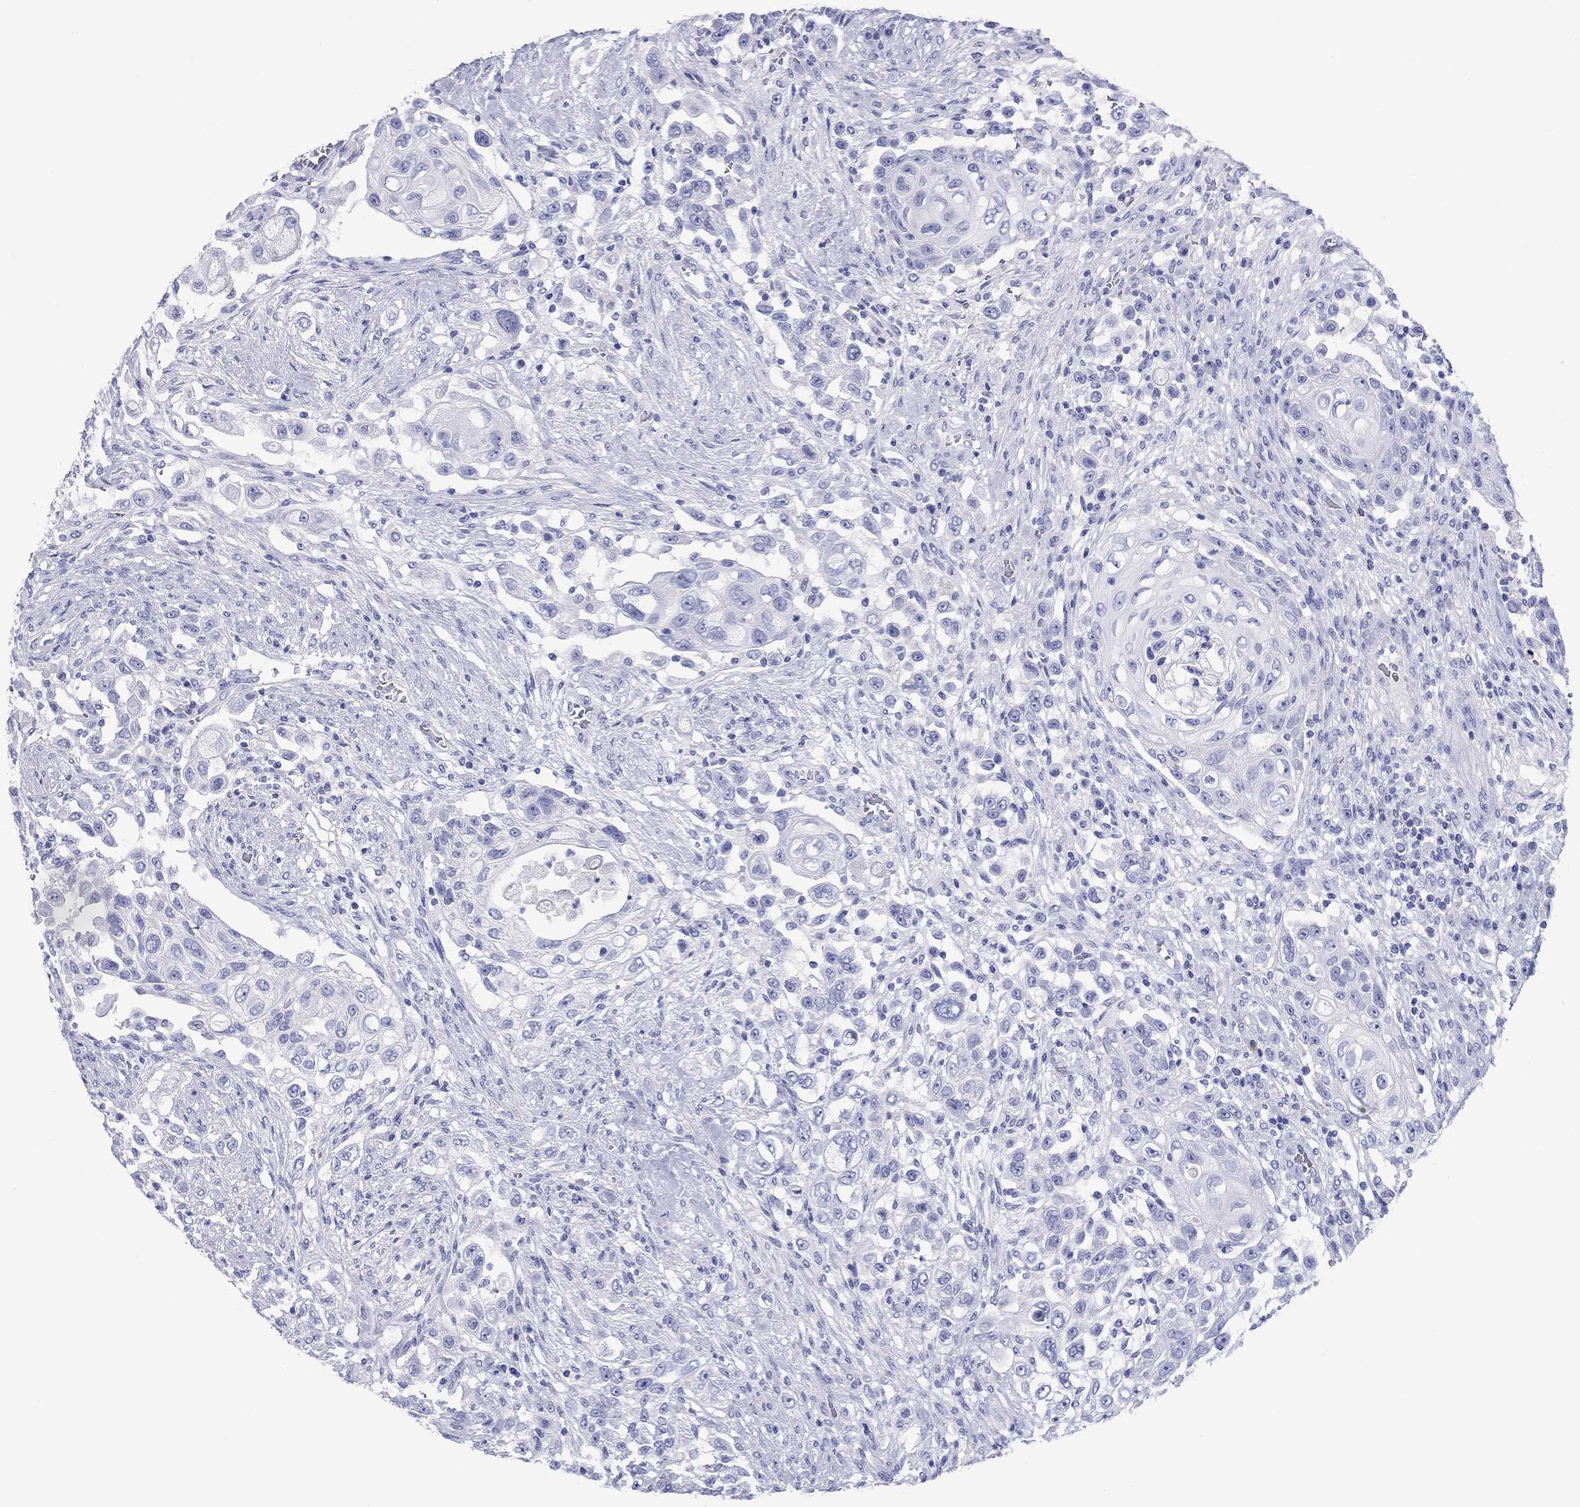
{"staining": {"intensity": "negative", "quantity": "none", "location": "none"}, "tissue": "urothelial cancer", "cell_type": "Tumor cells", "image_type": "cancer", "snomed": [{"axis": "morphology", "description": "Urothelial carcinoma, High grade"}, {"axis": "topography", "description": "Urinary bladder"}], "caption": "Immunohistochemistry of high-grade urothelial carcinoma exhibits no staining in tumor cells.", "gene": "ATP4A", "patient": {"sex": "female", "age": 56}}